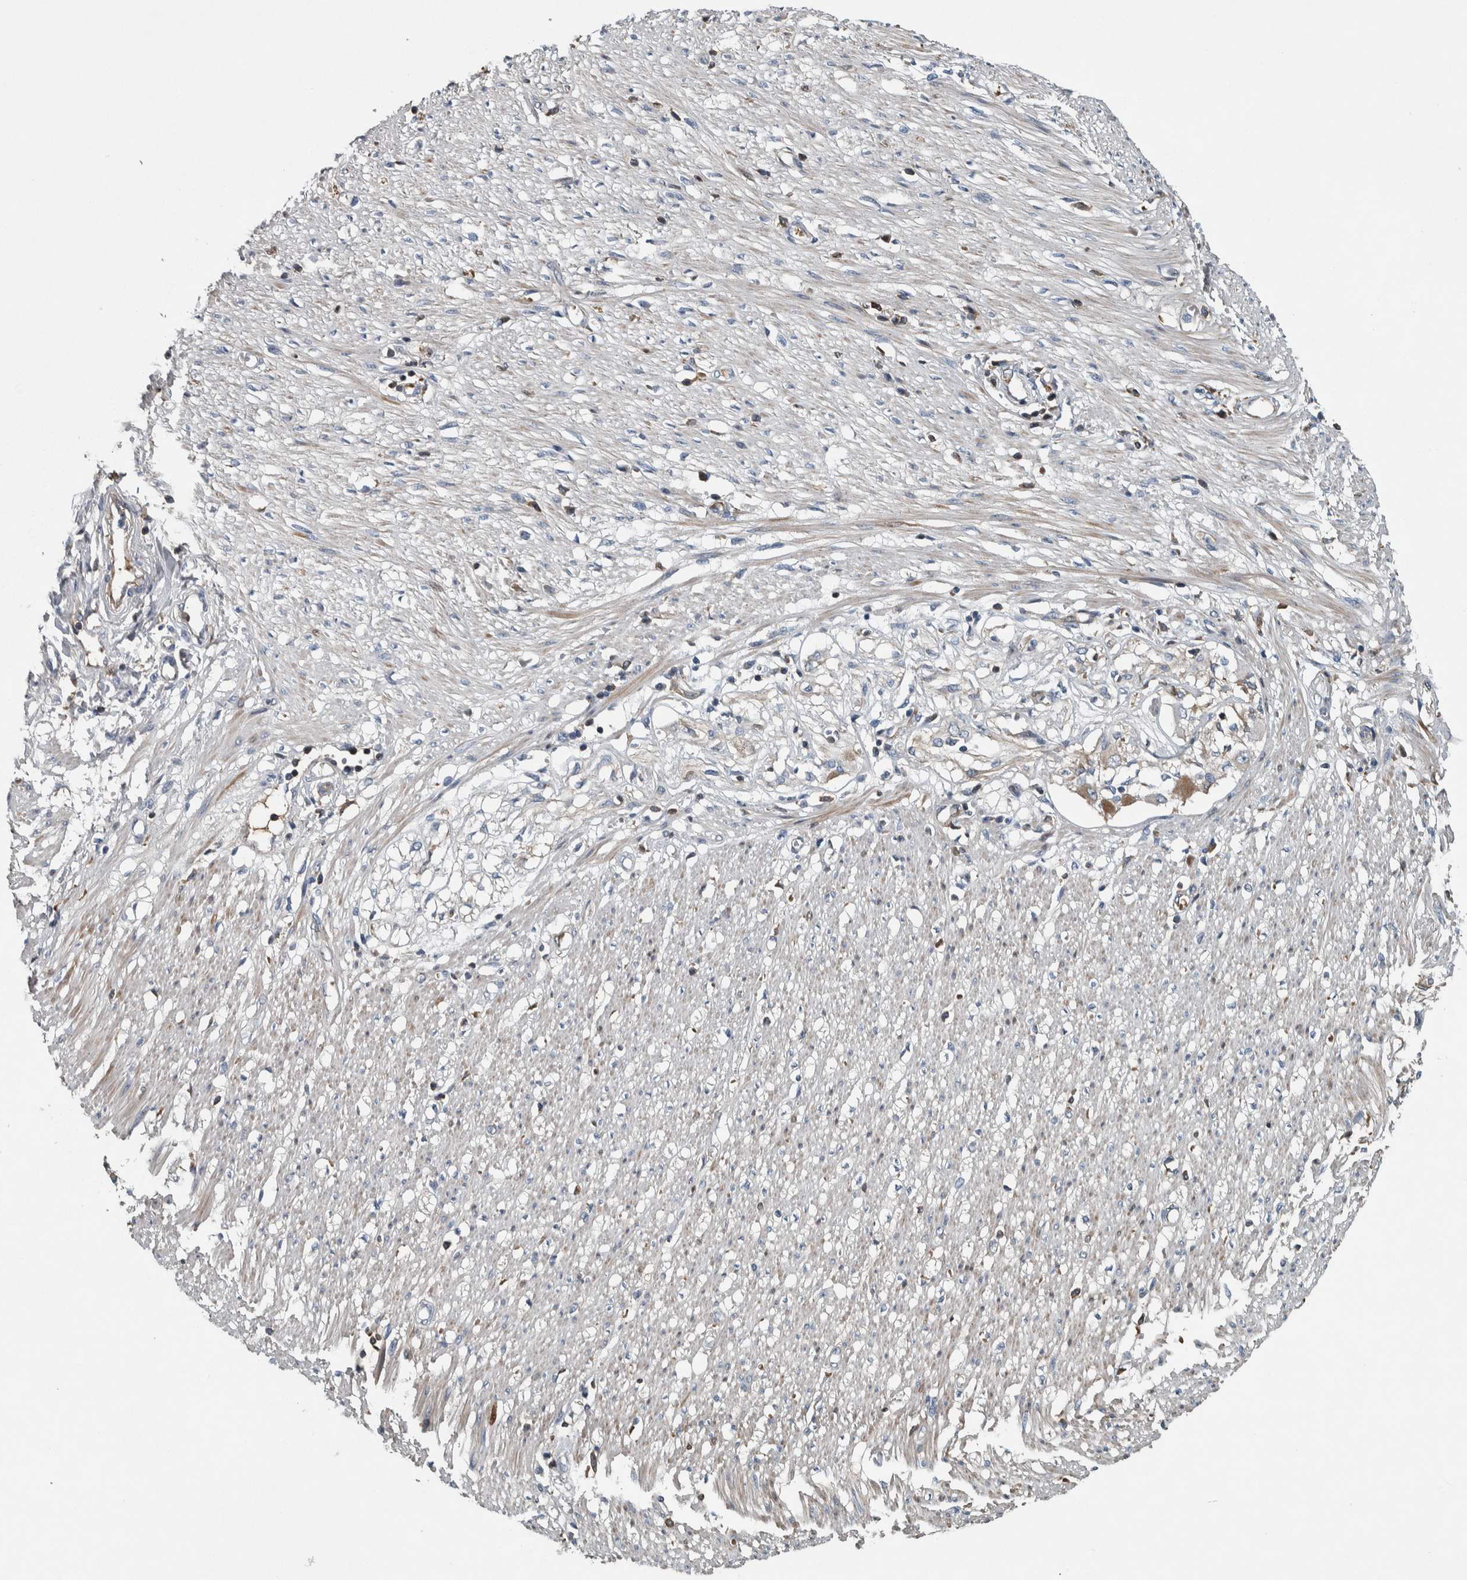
{"staining": {"intensity": "weak", "quantity": ">75%", "location": "cytoplasmic/membranous"}, "tissue": "adipose tissue", "cell_type": "Adipocytes", "image_type": "normal", "snomed": [{"axis": "morphology", "description": "Normal tissue, NOS"}, {"axis": "morphology", "description": "Adenocarcinoma, NOS"}, {"axis": "topography", "description": "Colon"}, {"axis": "topography", "description": "Peripheral nerve tissue"}], "caption": "Normal adipose tissue shows weak cytoplasmic/membranous staining in about >75% of adipocytes.", "gene": "SERPINC1", "patient": {"sex": "male", "age": 14}}